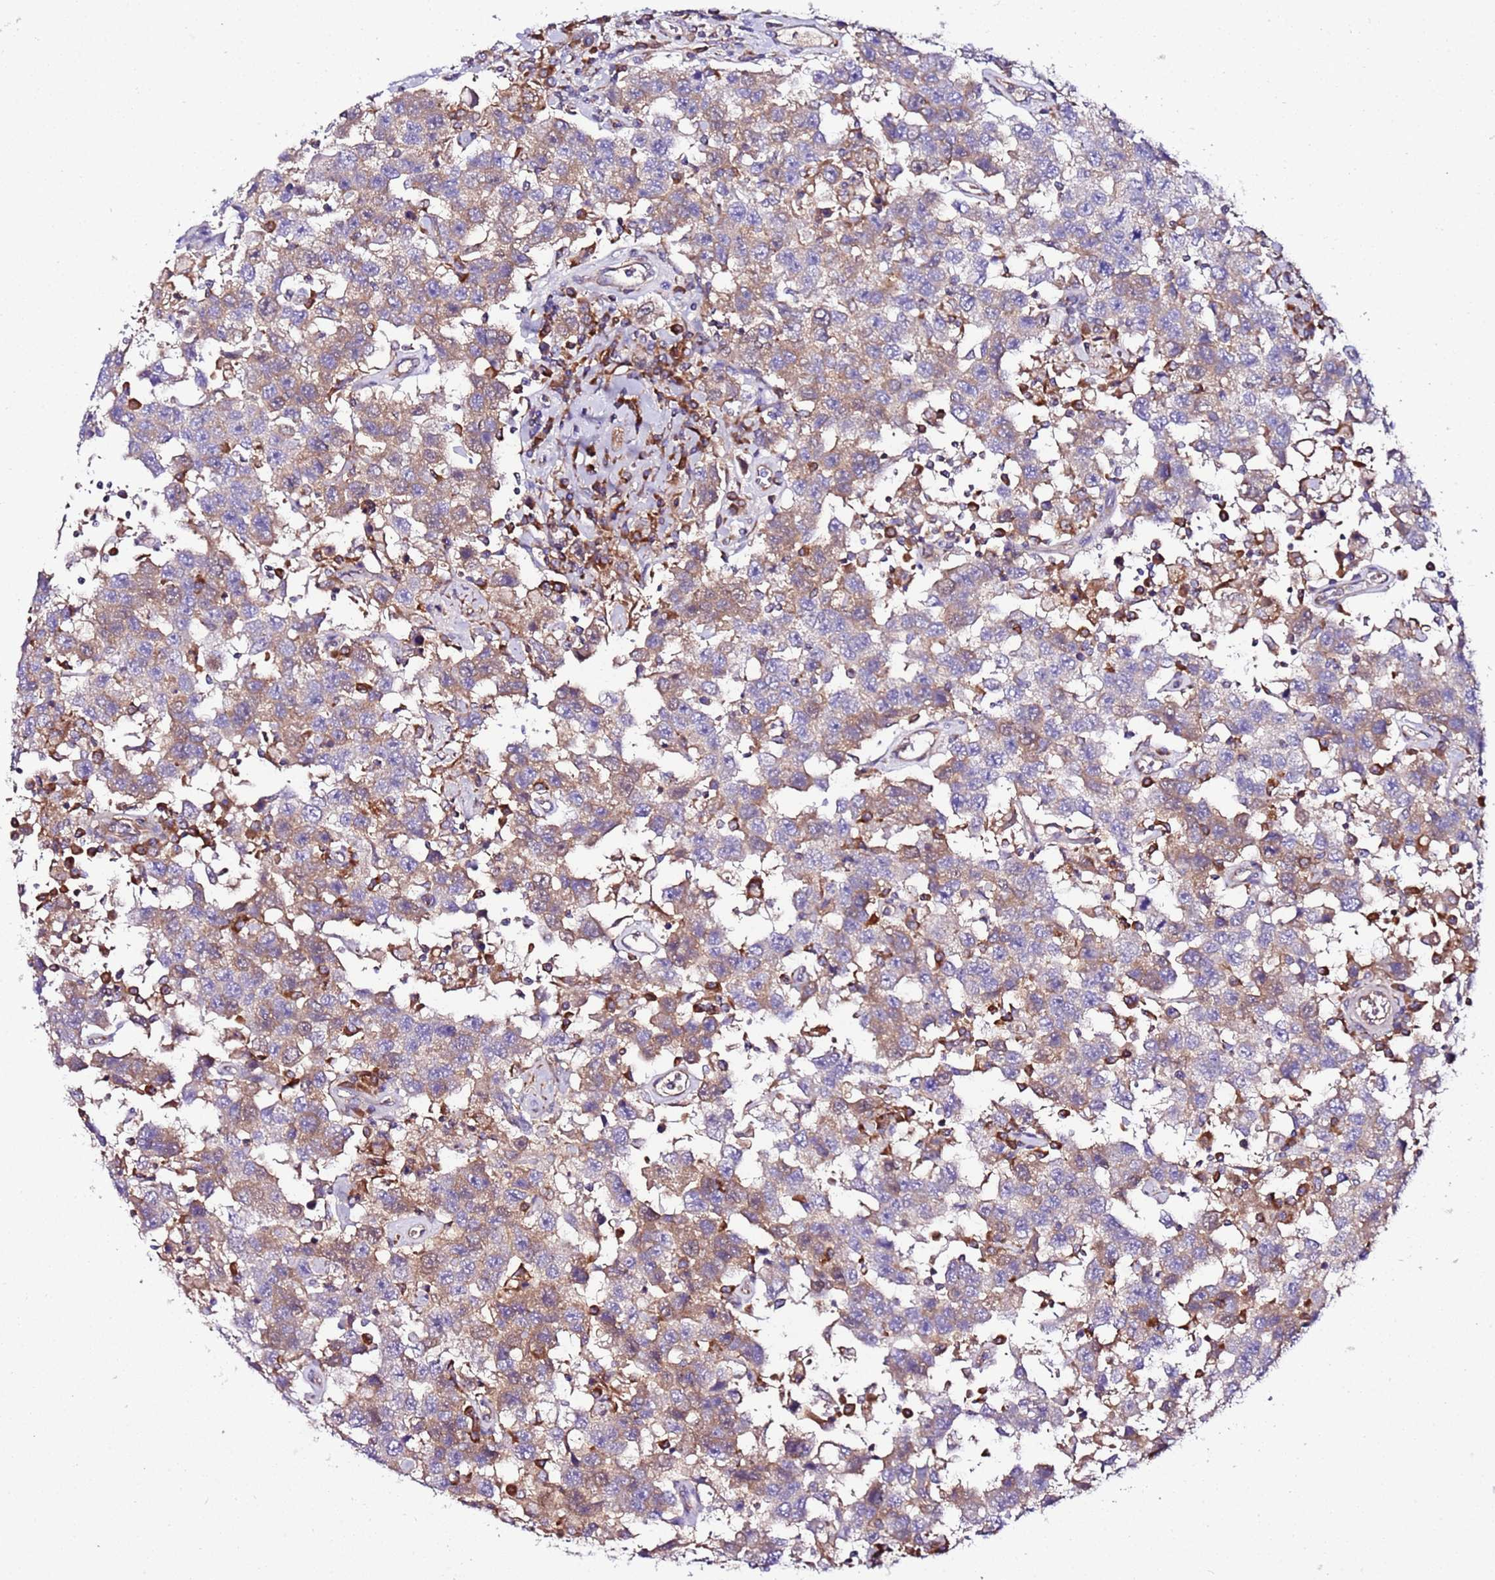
{"staining": {"intensity": "moderate", "quantity": "25%-75%", "location": "cytoplasmic/membranous"}, "tissue": "testis cancer", "cell_type": "Tumor cells", "image_type": "cancer", "snomed": [{"axis": "morphology", "description": "Seminoma, NOS"}, {"axis": "topography", "description": "Testis"}], "caption": "Protein staining of testis seminoma tissue exhibits moderate cytoplasmic/membranous positivity in approximately 25%-75% of tumor cells.", "gene": "C19orf12", "patient": {"sex": "male", "age": 41}}